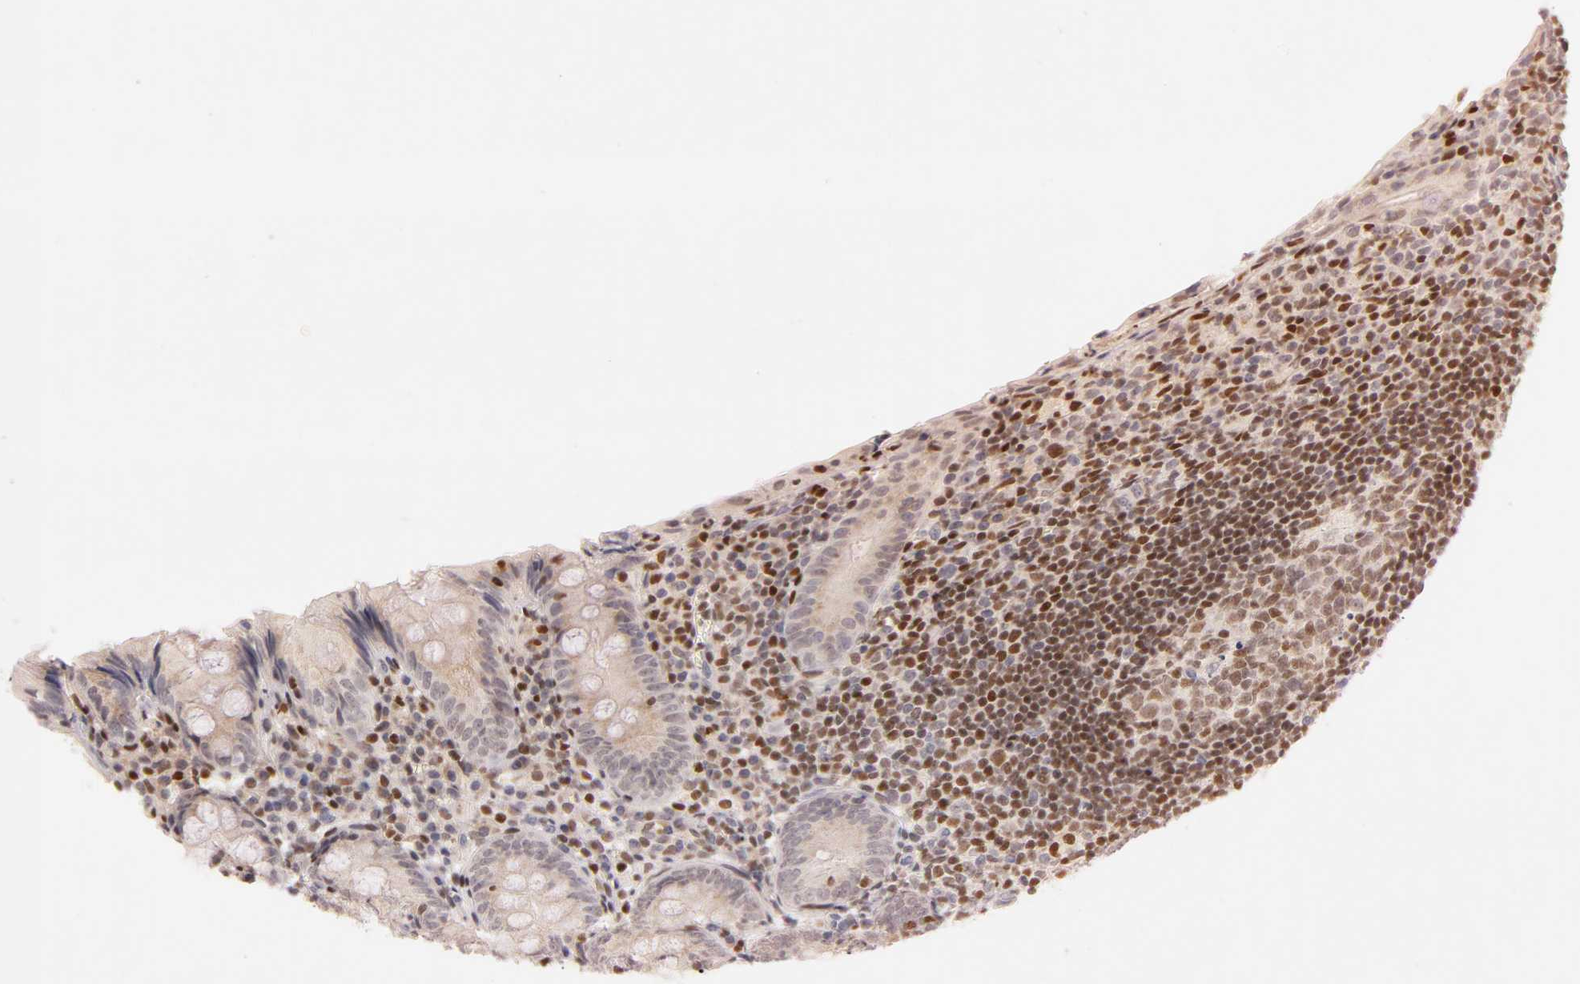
{"staining": {"intensity": "weak", "quantity": ">75%", "location": "cytoplasmic/membranous"}, "tissue": "appendix", "cell_type": "Glandular cells", "image_type": "normal", "snomed": [{"axis": "morphology", "description": "Normal tissue, NOS"}, {"axis": "topography", "description": "Appendix"}], "caption": "Protein analysis of benign appendix shows weak cytoplasmic/membranous expression in approximately >75% of glandular cells. (brown staining indicates protein expression, while blue staining denotes nuclei).", "gene": "RUNX1", "patient": {"sex": "female", "age": 10}}